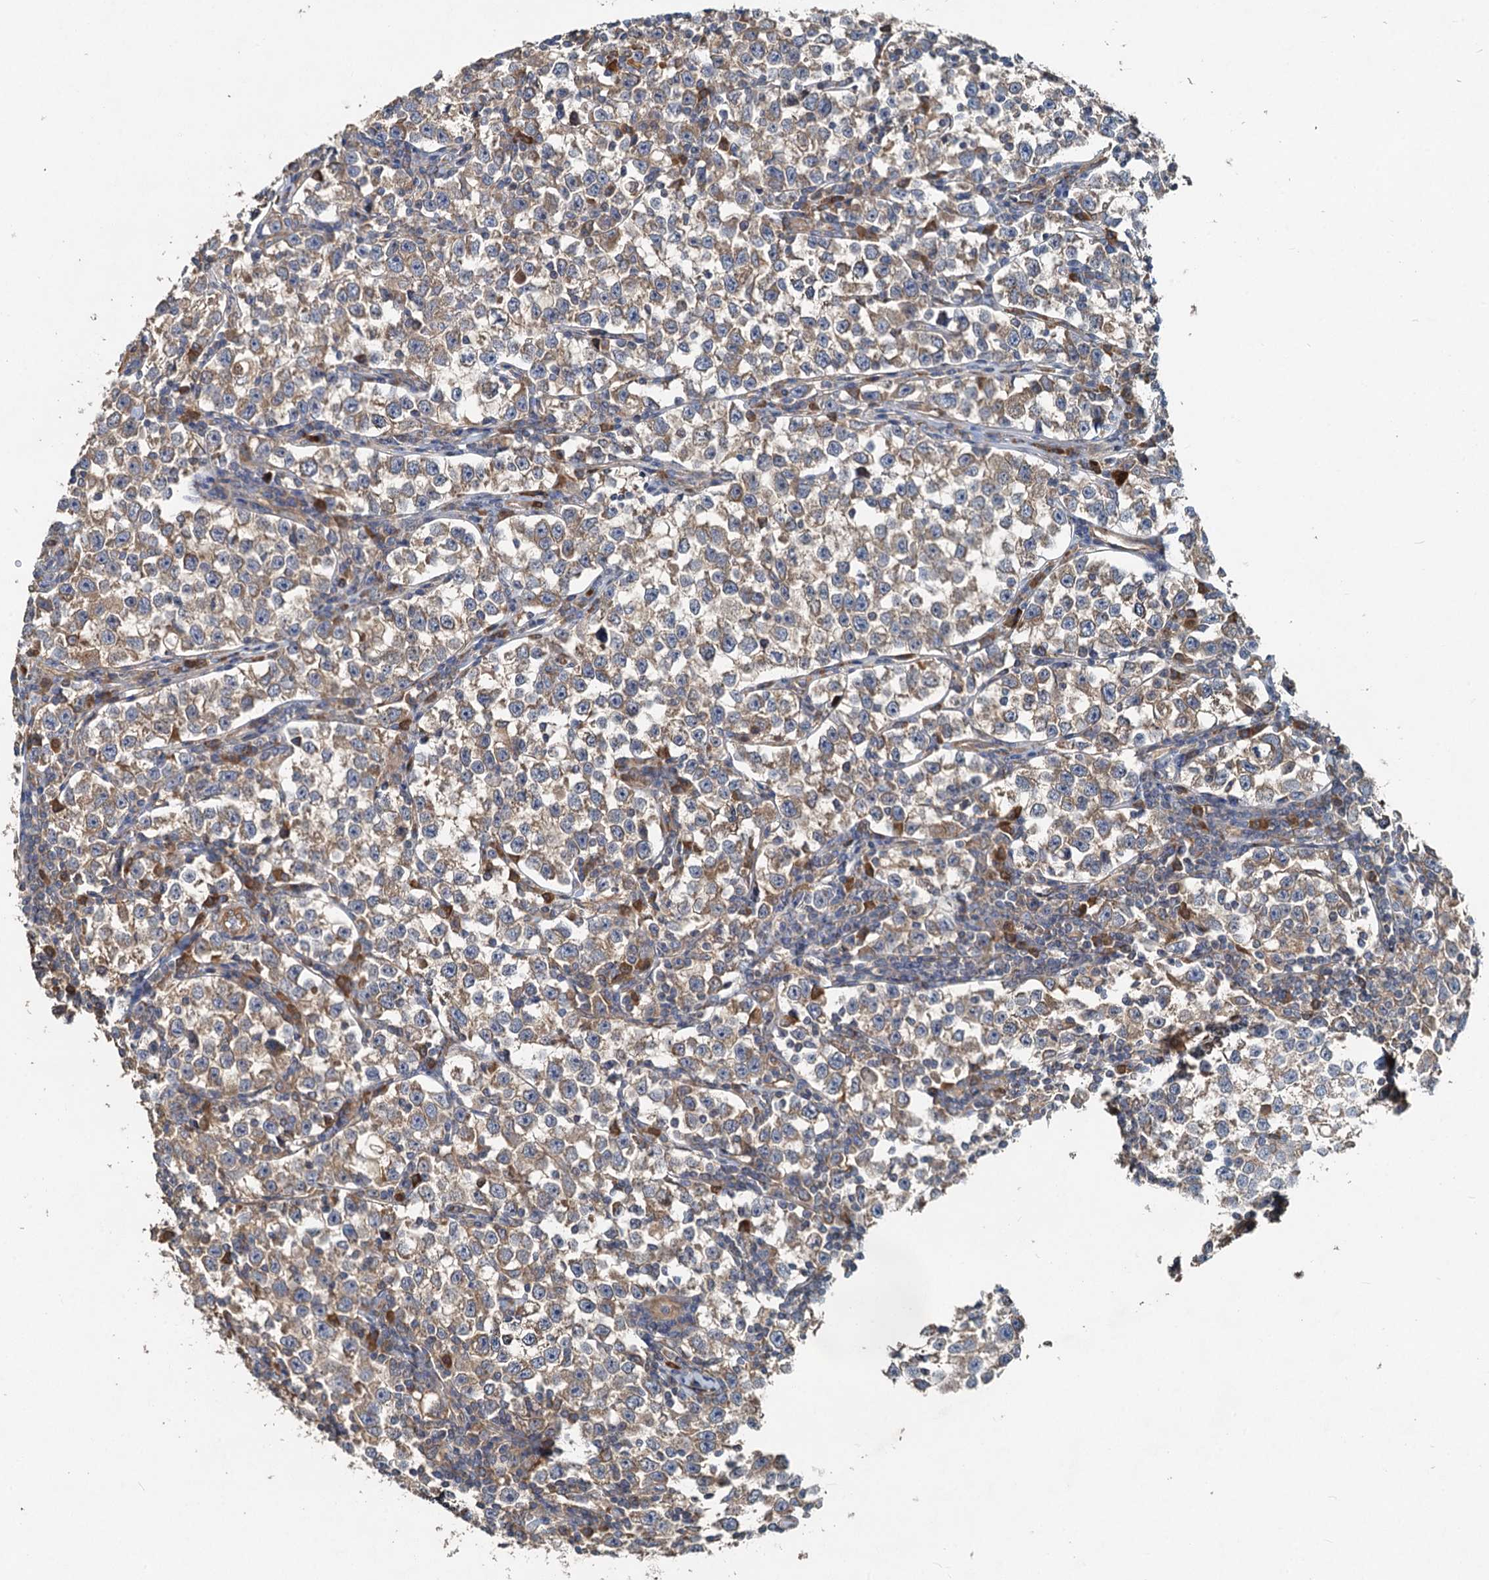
{"staining": {"intensity": "weak", "quantity": ">75%", "location": "cytoplasmic/membranous"}, "tissue": "testis cancer", "cell_type": "Tumor cells", "image_type": "cancer", "snomed": [{"axis": "morphology", "description": "Normal tissue, NOS"}, {"axis": "morphology", "description": "Seminoma, NOS"}, {"axis": "topography", "description": "Testis"}], "caption": "Testis cancer stained with immunohistochemistry displays weak cytoplasmic/membranous positivity in approximately >75% of tumor cells. Nuclei are stained in blue.", "gene": "HYI", "patient": {"sex": "male", "age": 43}}